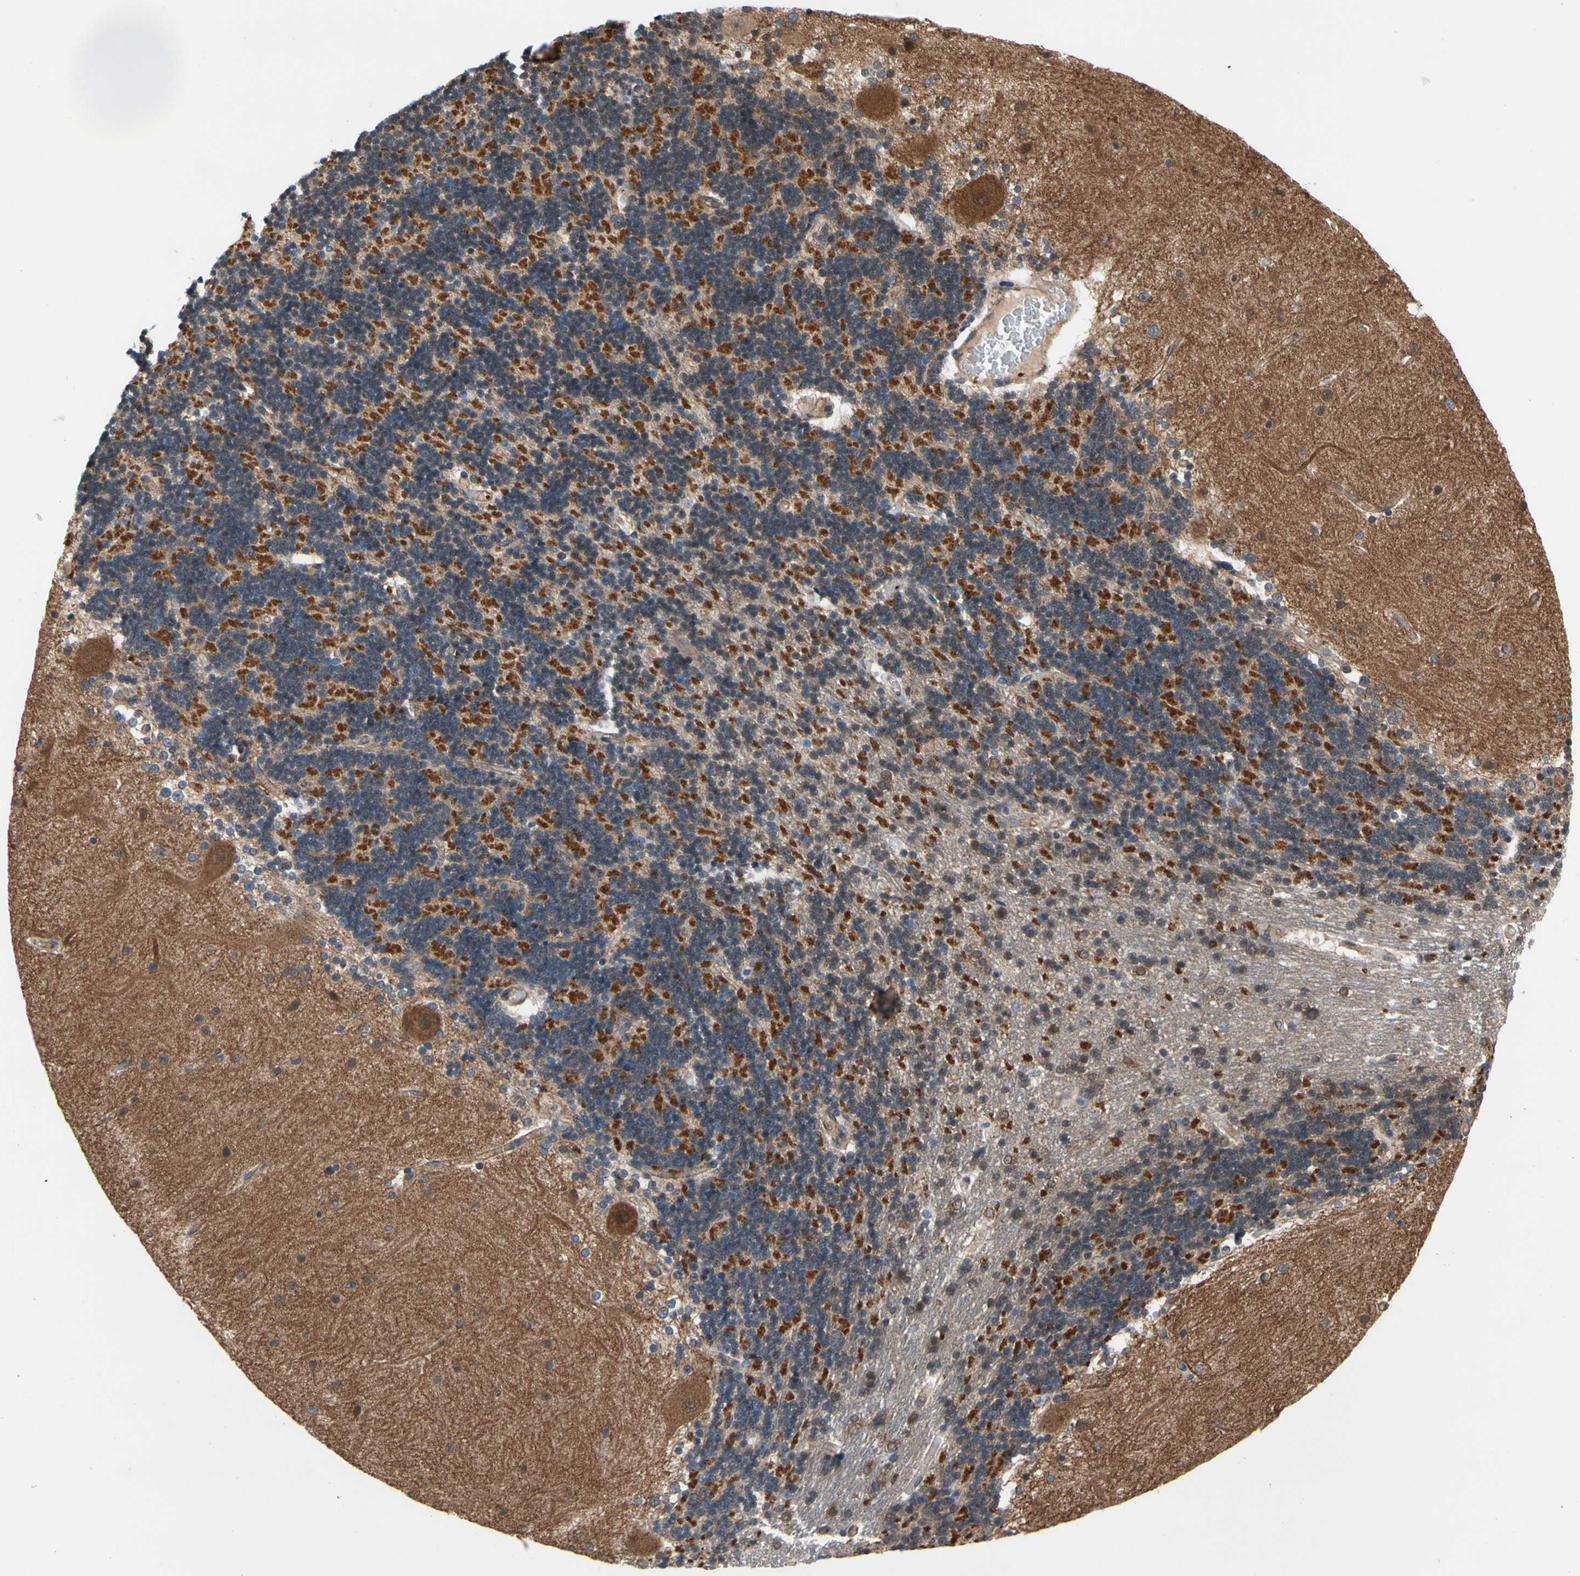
{"staining": {"intensity": "strong", "quantity": "<25%", "location": "cytoplasmic/membranous"}, "tissue": "cerebellum", "cell_type": "Cells in granular layer", "image_type": "normal", "snomed": [{"axis": "morphology", "description": "Normal tissue, NOS"}, {"axis": "topography", "description": "Cerebellum"}], "caption": "Strong cytoplasmic/membranous expression is present in approximately <25% of cells in granular layer in unremarkable cerebellum.", "gene": "CTTNBP2", "patient": {"sex": "female", "age": 54}}